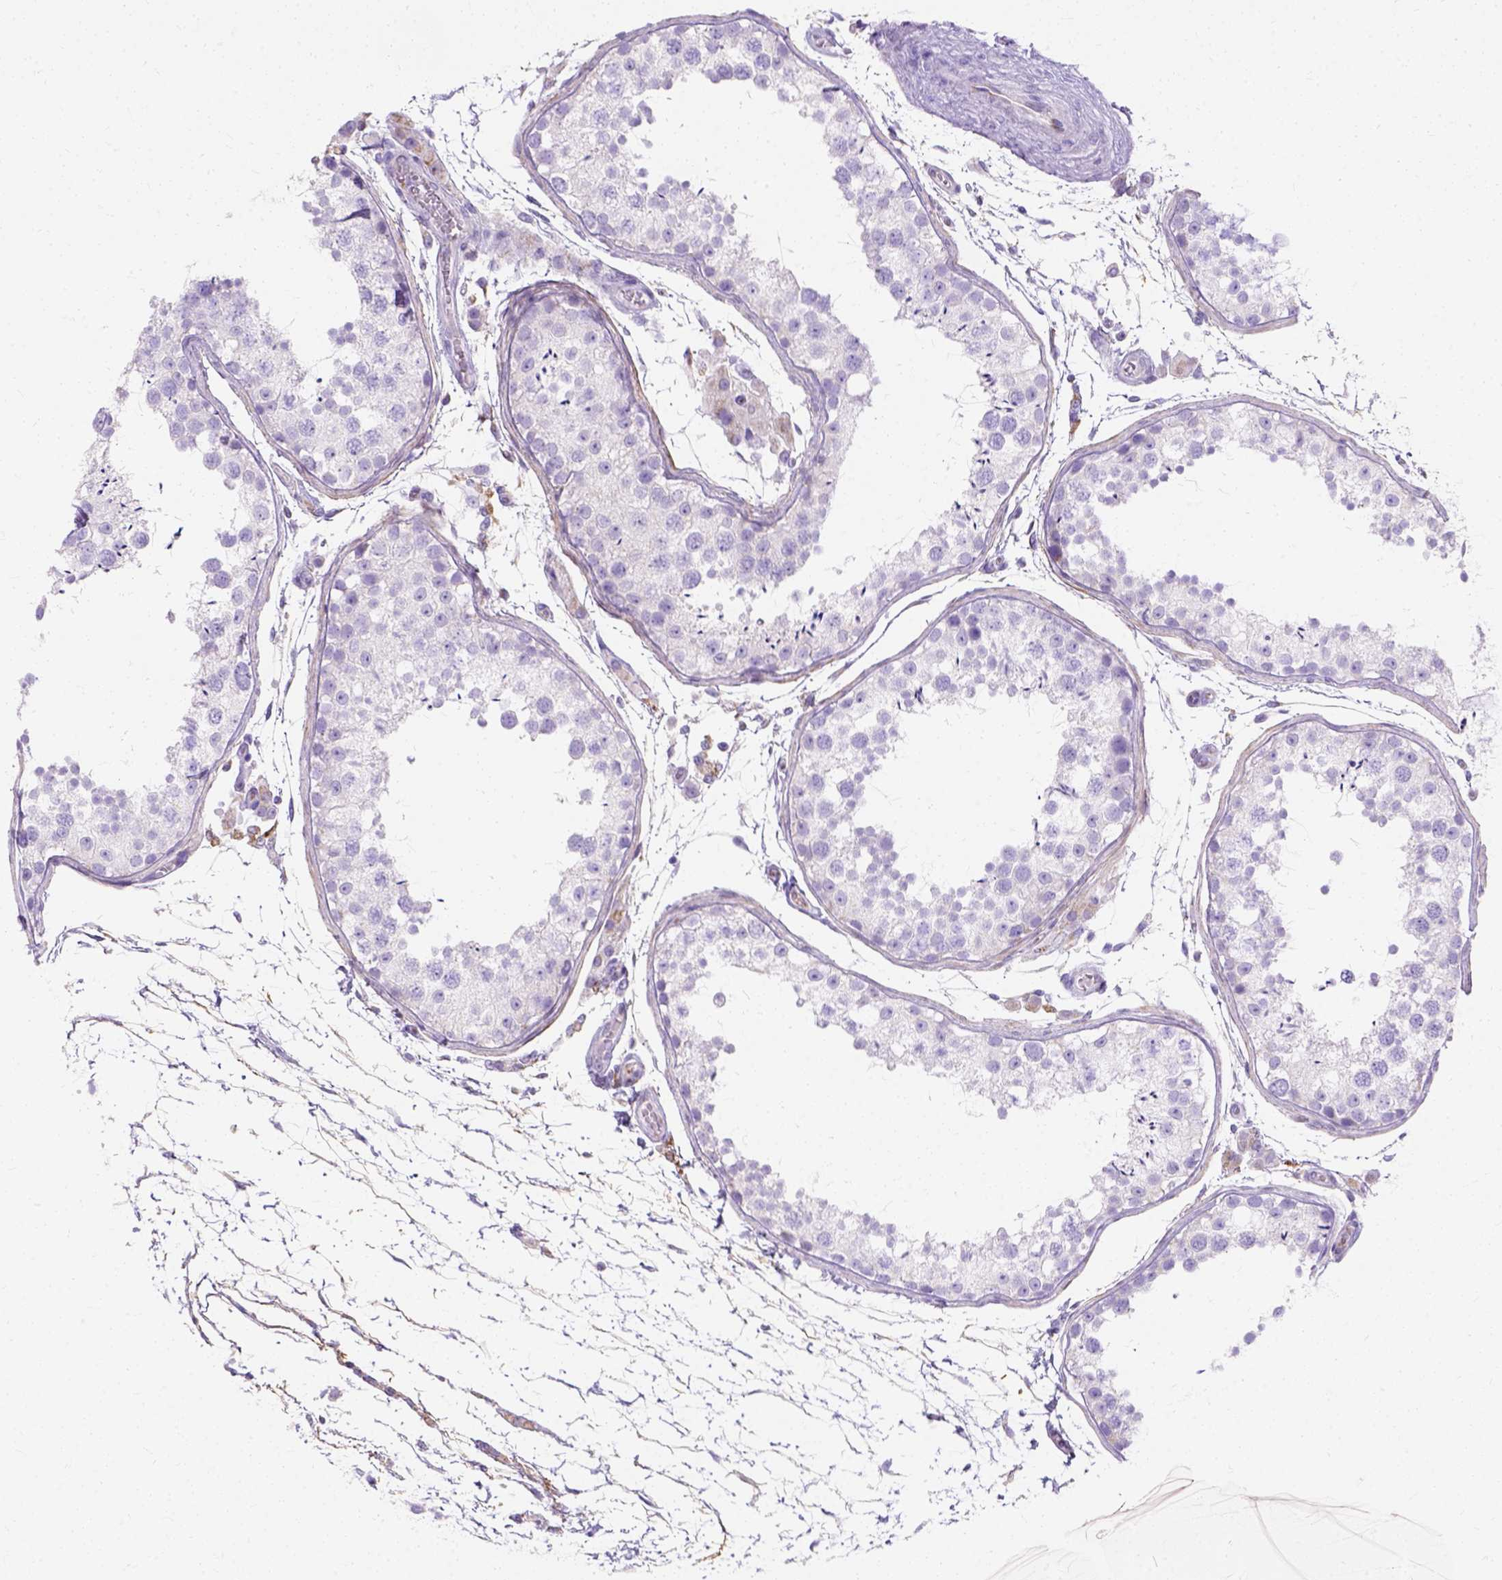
{"staining": {"intensity": "negative", "quantity": "none", "location": "none"}, "tissue": "testis", "cell_type": "Cells in seminiferous ducts", "image_type": "normal", "snomed": [{"axis": "morphology", "description": "Normal tissue, NOS"}, {"axis": "topography", "description": "Testis"}], "caption": "Immunohistochemistry of benign testis shows no expression in cells in seminiferous ducts.", "gene": "MYH15", "patient": {"sex": "male", "age": 29}}